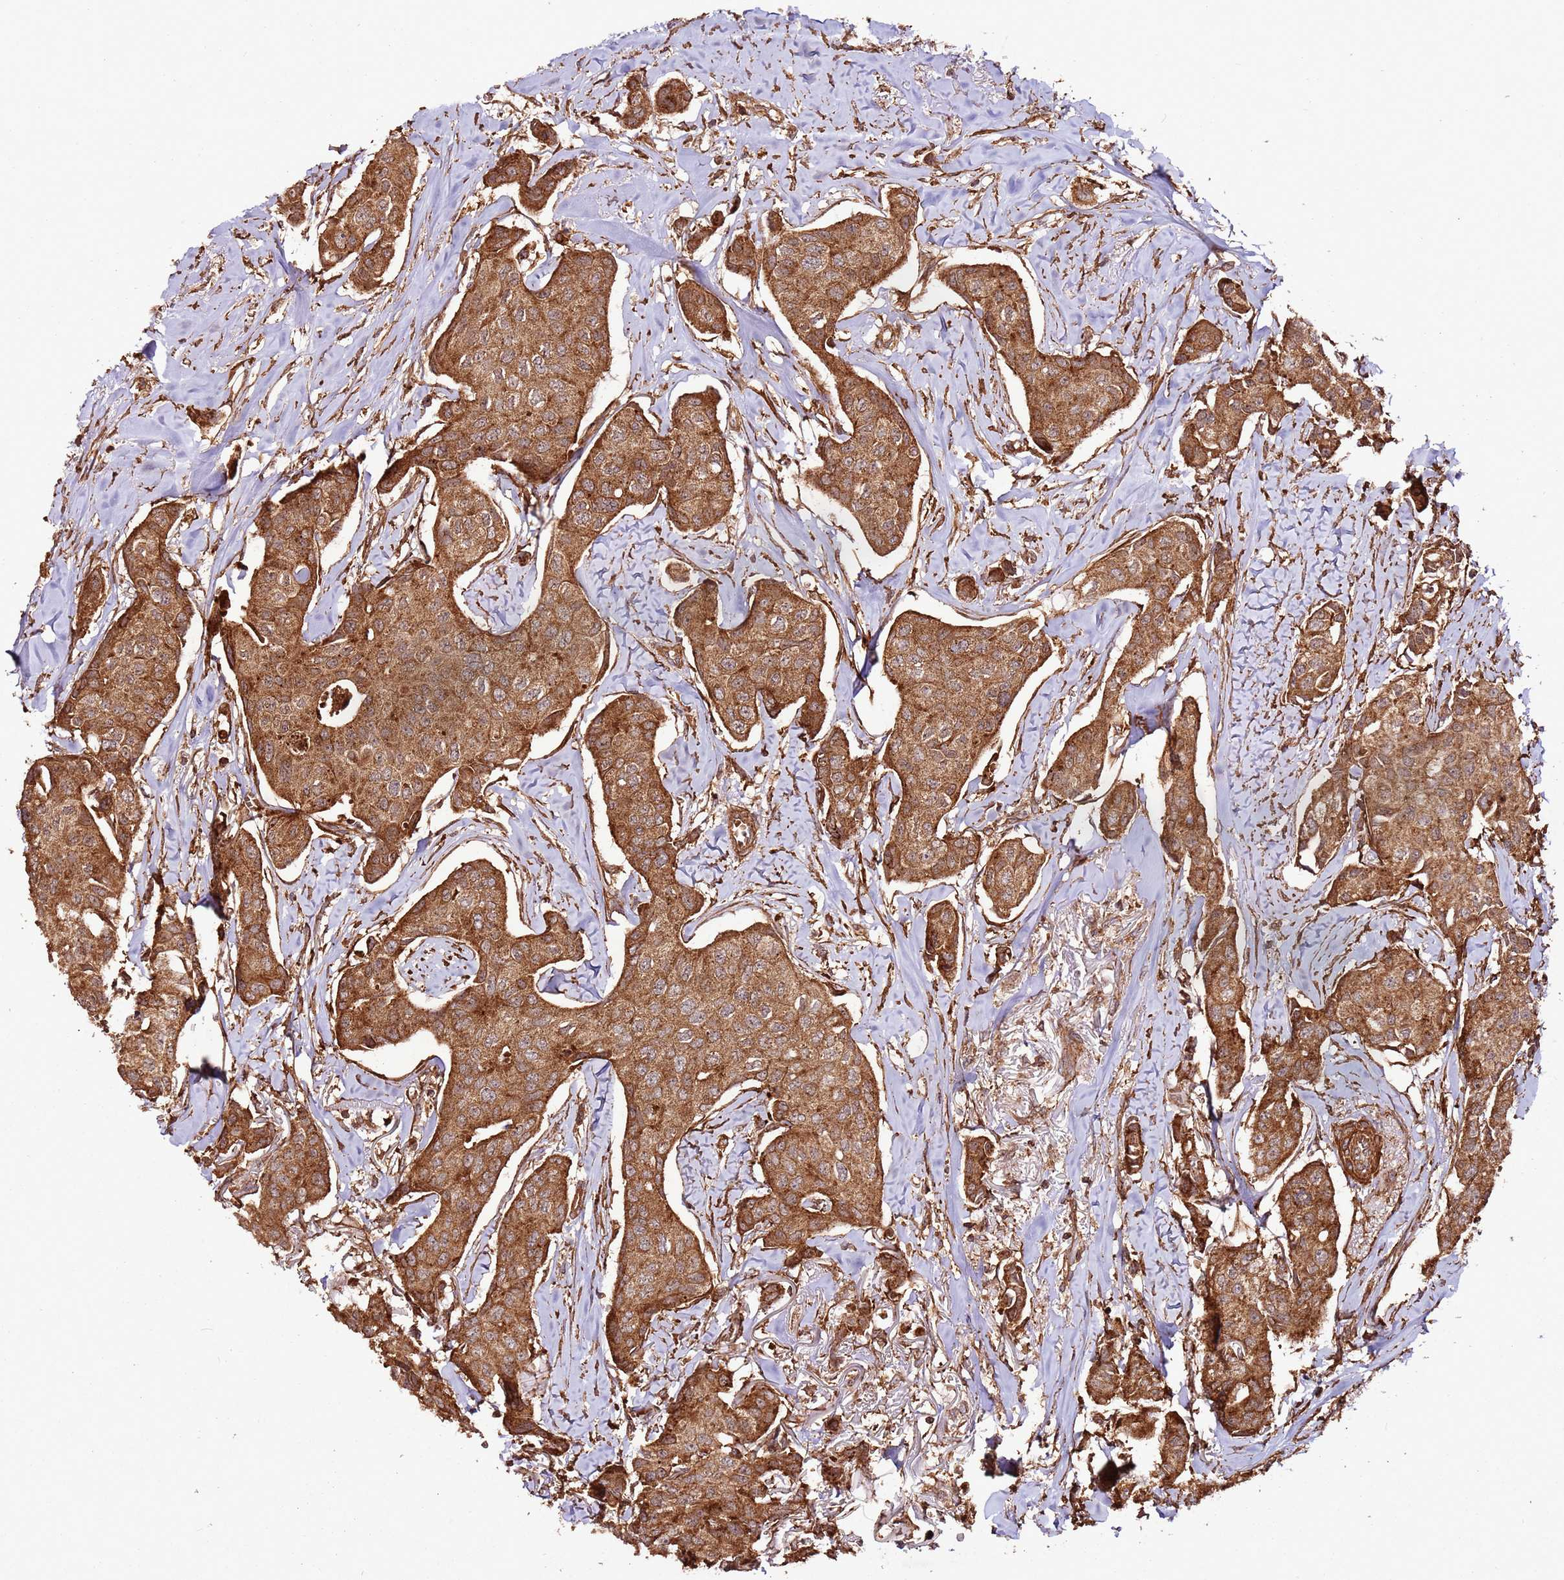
{"staining": {"intensity": "strong", "quantity": ">75%", "location": "cytoplasmic/membranous"}, "tissue": "breast cancer", "cell_type": "Tumor cells", "image_type": "cancer", "snomed": [{"axis": "morphology", "description": "Duct carcinoma"}, {"axis": "topography", "description": "Breast"}], "caption": "Breast cancer was stained to show a protein in brown. There is high levels of strong cytoplasmic/membranous positivity in about >75% of tumor cells. (DAB IHC, brown staining for protein, blue staining for nuclei).", "gene": "FAM186A", "patient": {"sex": "female", "age": 80}}